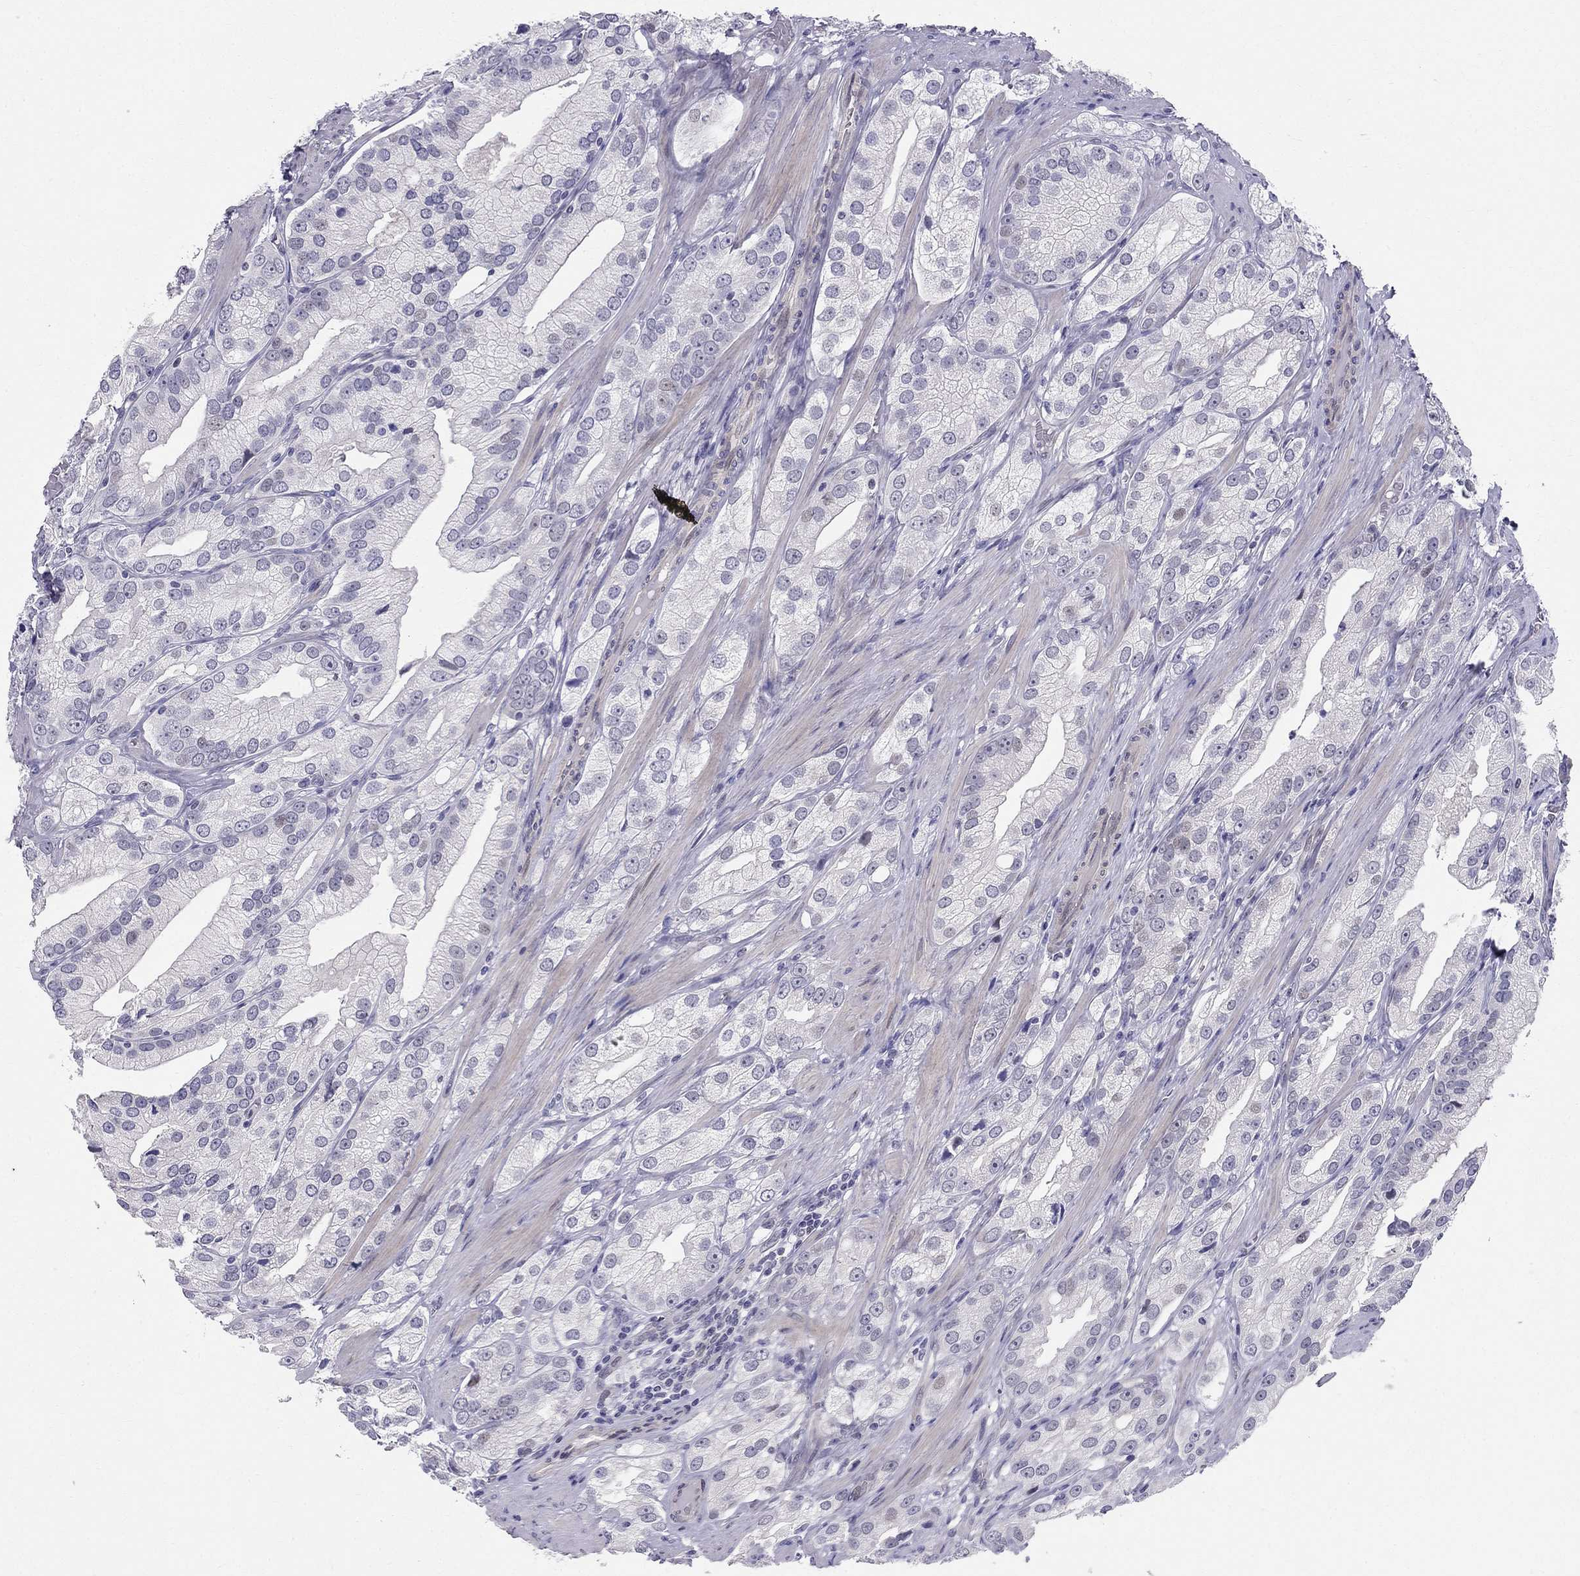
{"staining": {"intensity": "negative", "quantity": "none", "location": "none"}, "tissue": "prostate cancer", "cell_type": "Tumor cells", "image_type": "cancer", "snomed": [{"axis": "morphology", "description": "Adenocarcinoma, High grade"}, {"axis": "topography", "description": "Prostate and seminal vesicle, NOS"}], "caption": "IHC histopathology image of neoplastic tissue: human prostate cancer stained with DAB reveals no significant protein positivity in tumor cells.", "gene": "BAG5", "patient": {"sex": "male", "age": 62}}